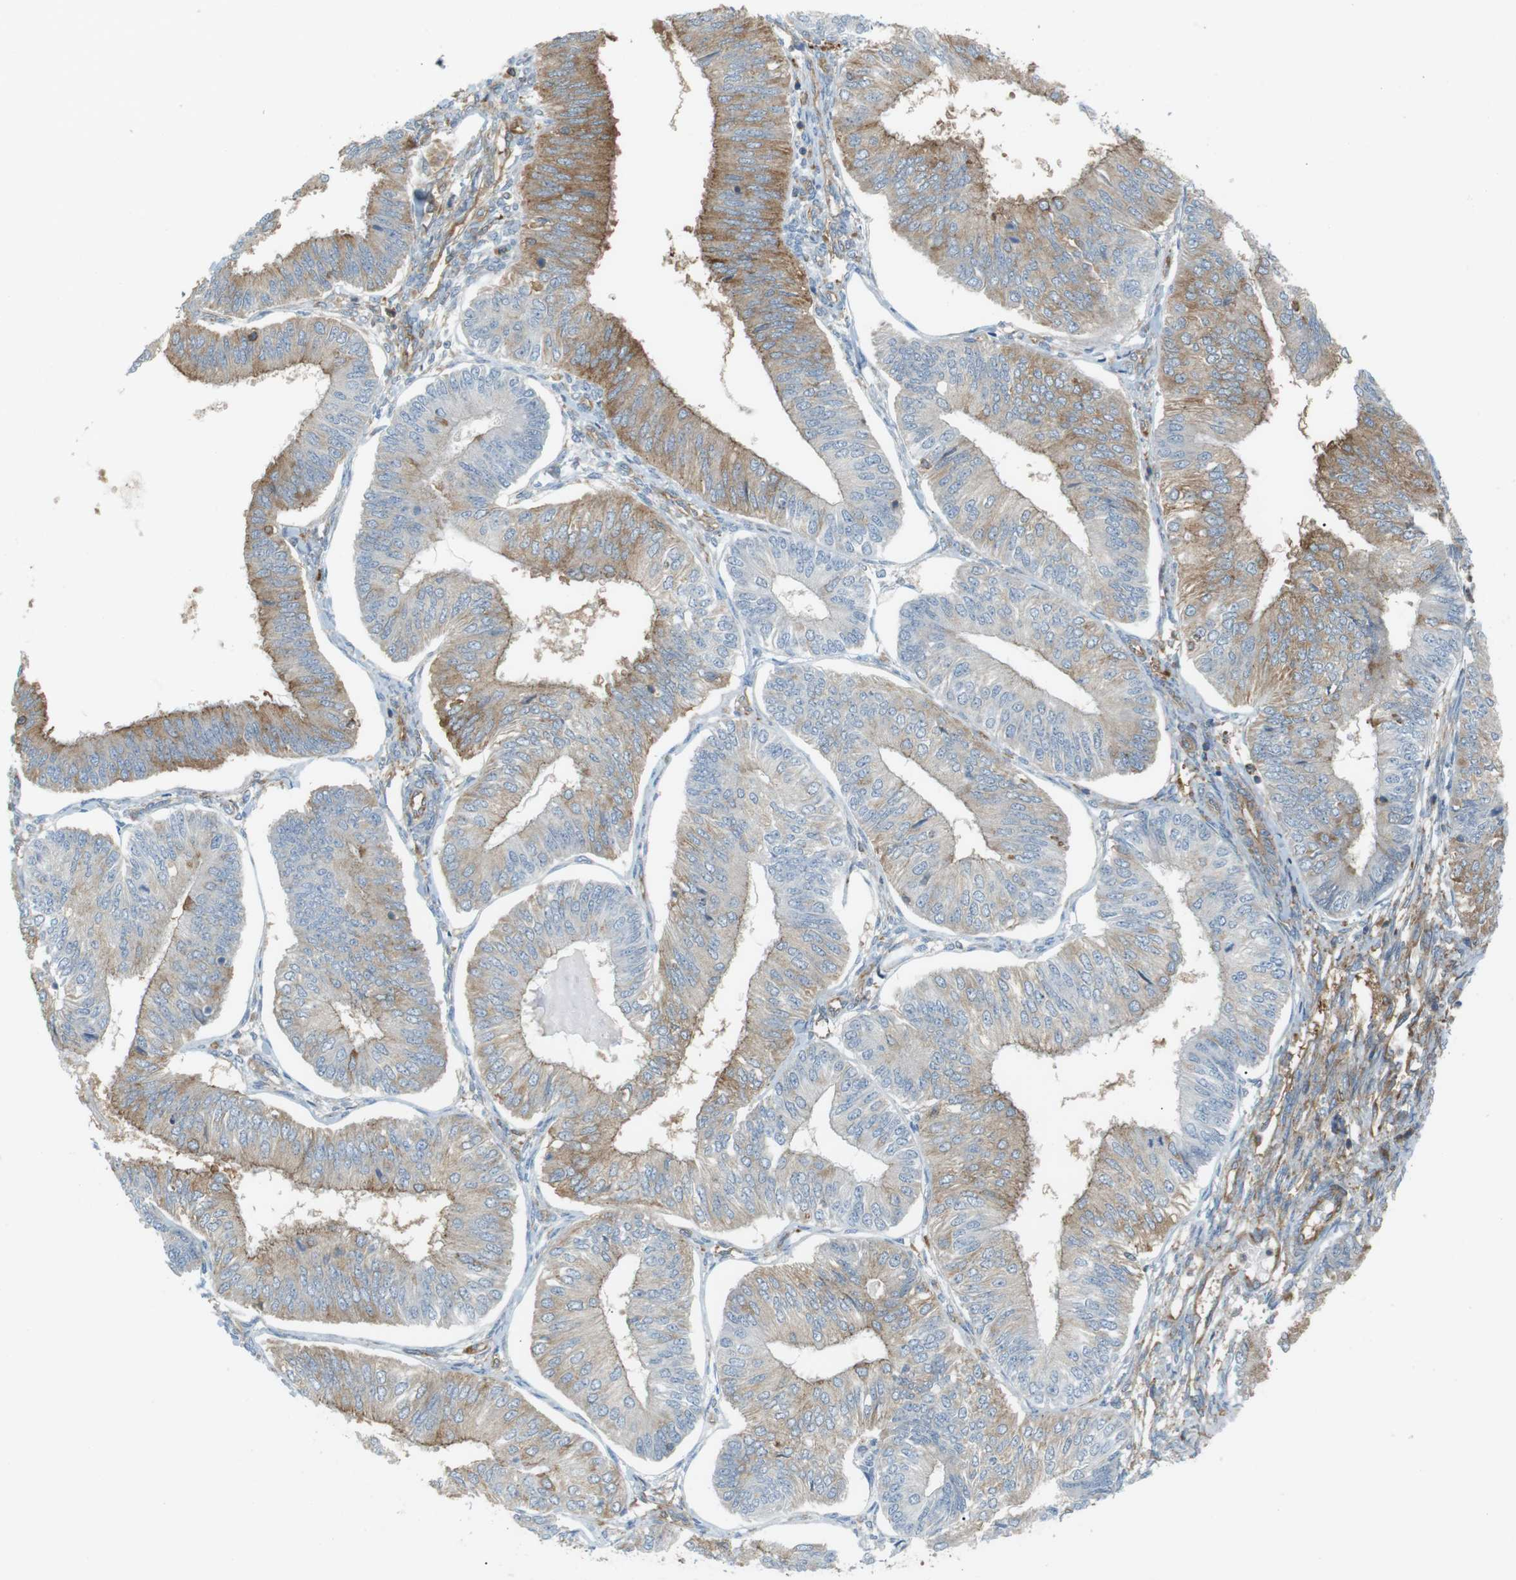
{"staining": {"intensity": "moderate", "quantity": "25%-75%", "location": "cytoplasmic/membranous"}, "tissue": "endometrial cancer", "cell_type": "Tumor cells", "image_type": "cancer", "snomed": [{"axis": "morphology", "description": "Adenocarcinoma, NOS"}, {"axis": "topography", "description": "Endometrium"}], "caption": "Immunohistochemistry (IHC) staining of adenocarcinoma (endometrial), which demonstrates medium levels of moderate cytoplasmic/membranous expression in approximately 25%-75% of tumor cells indicating moderate cytoplasmic/membranous protein staining. The staining was performed using DAB (brown) for protein detection and nuclei were counterstained in hematoxylin (blue).", "gene": "PEPD", "patient": {"sex": "female", "age": 58}}